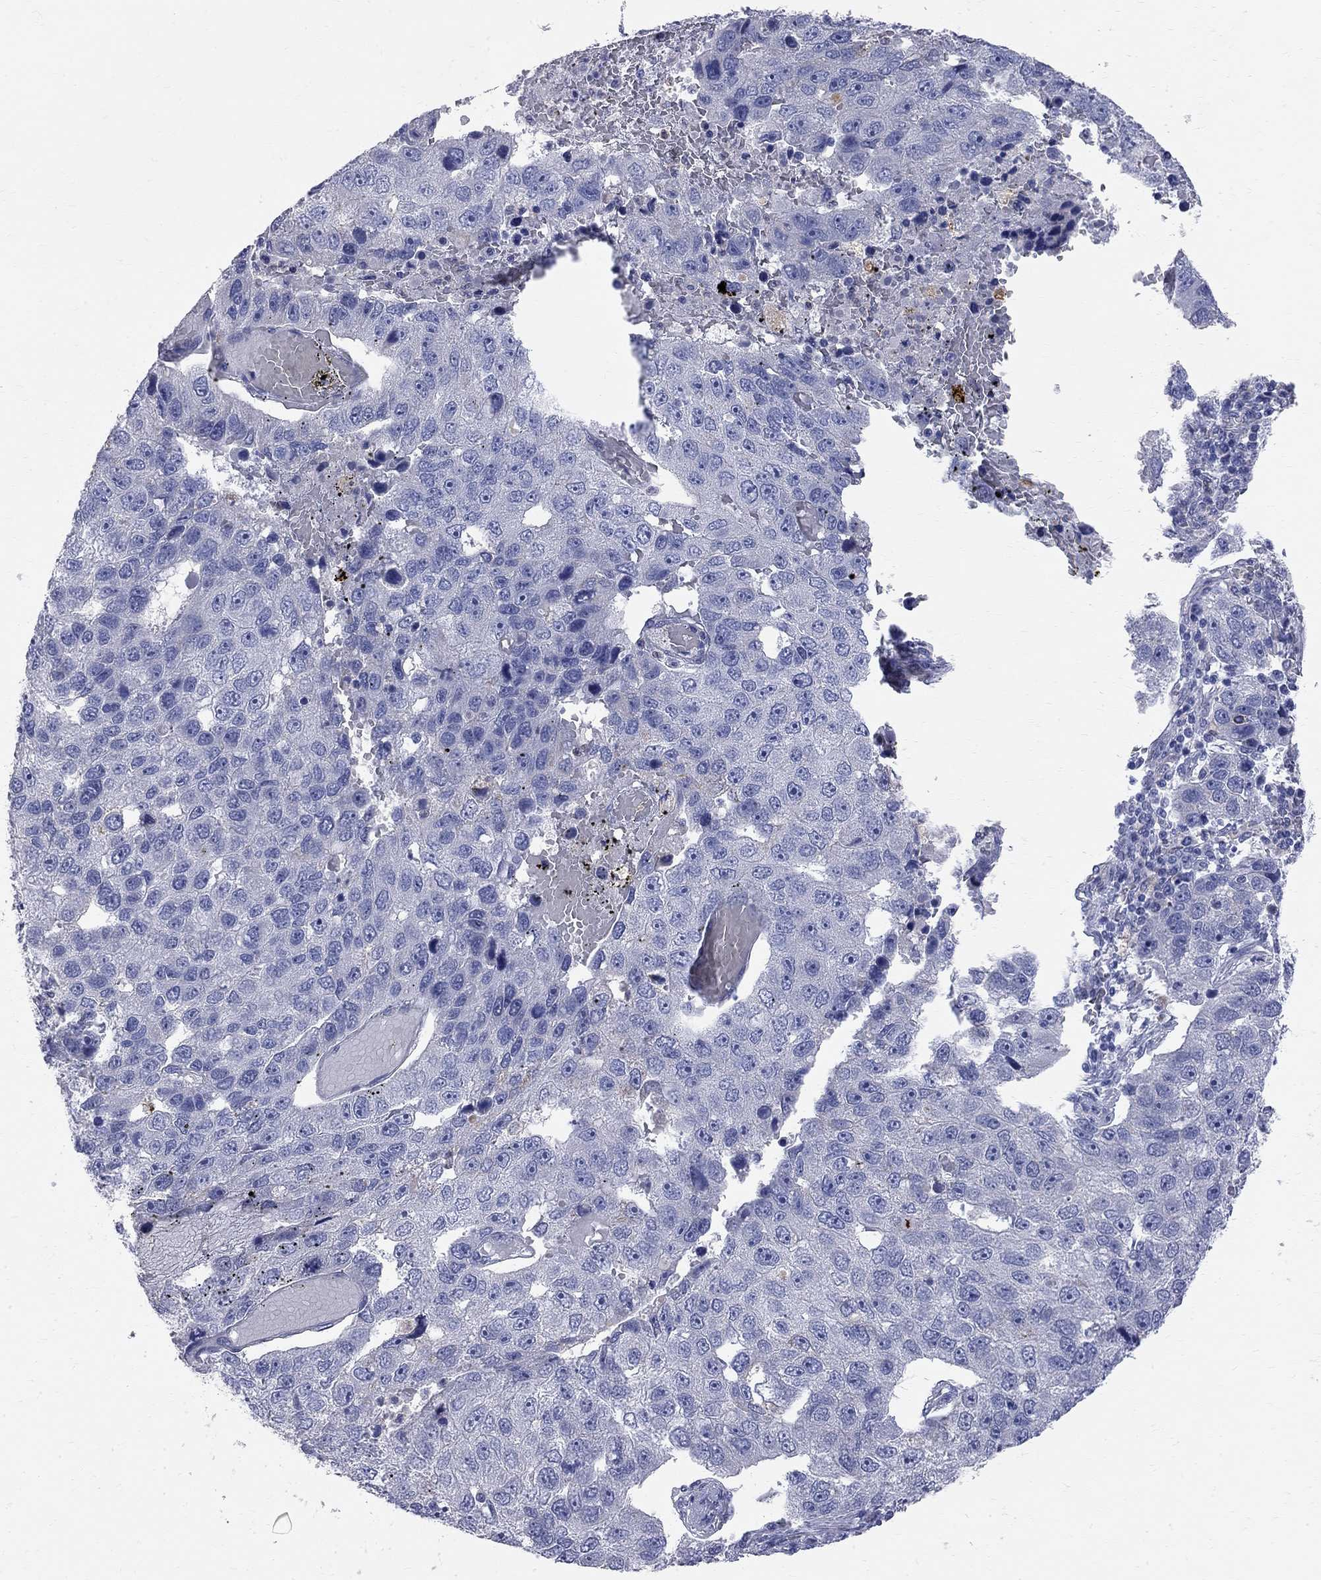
{"staining": {"intensity": "negative", "quantity": "none", "location": "none"}, "tissue": "pancreatic cancer", "cell_type": "Tumor cells", "image_type": "cancer", "snomed": [{"axis": "morphology", "description": "Adenocarcinoma, NOS"}, {"axis": "topography", "description": "Pancreas"}], "caption": "IHC of human pancreatic cancer exhibits no staining in tumor cells.", "gene": "ACSL1", "patient": {"sex": "female", "age": 61}}